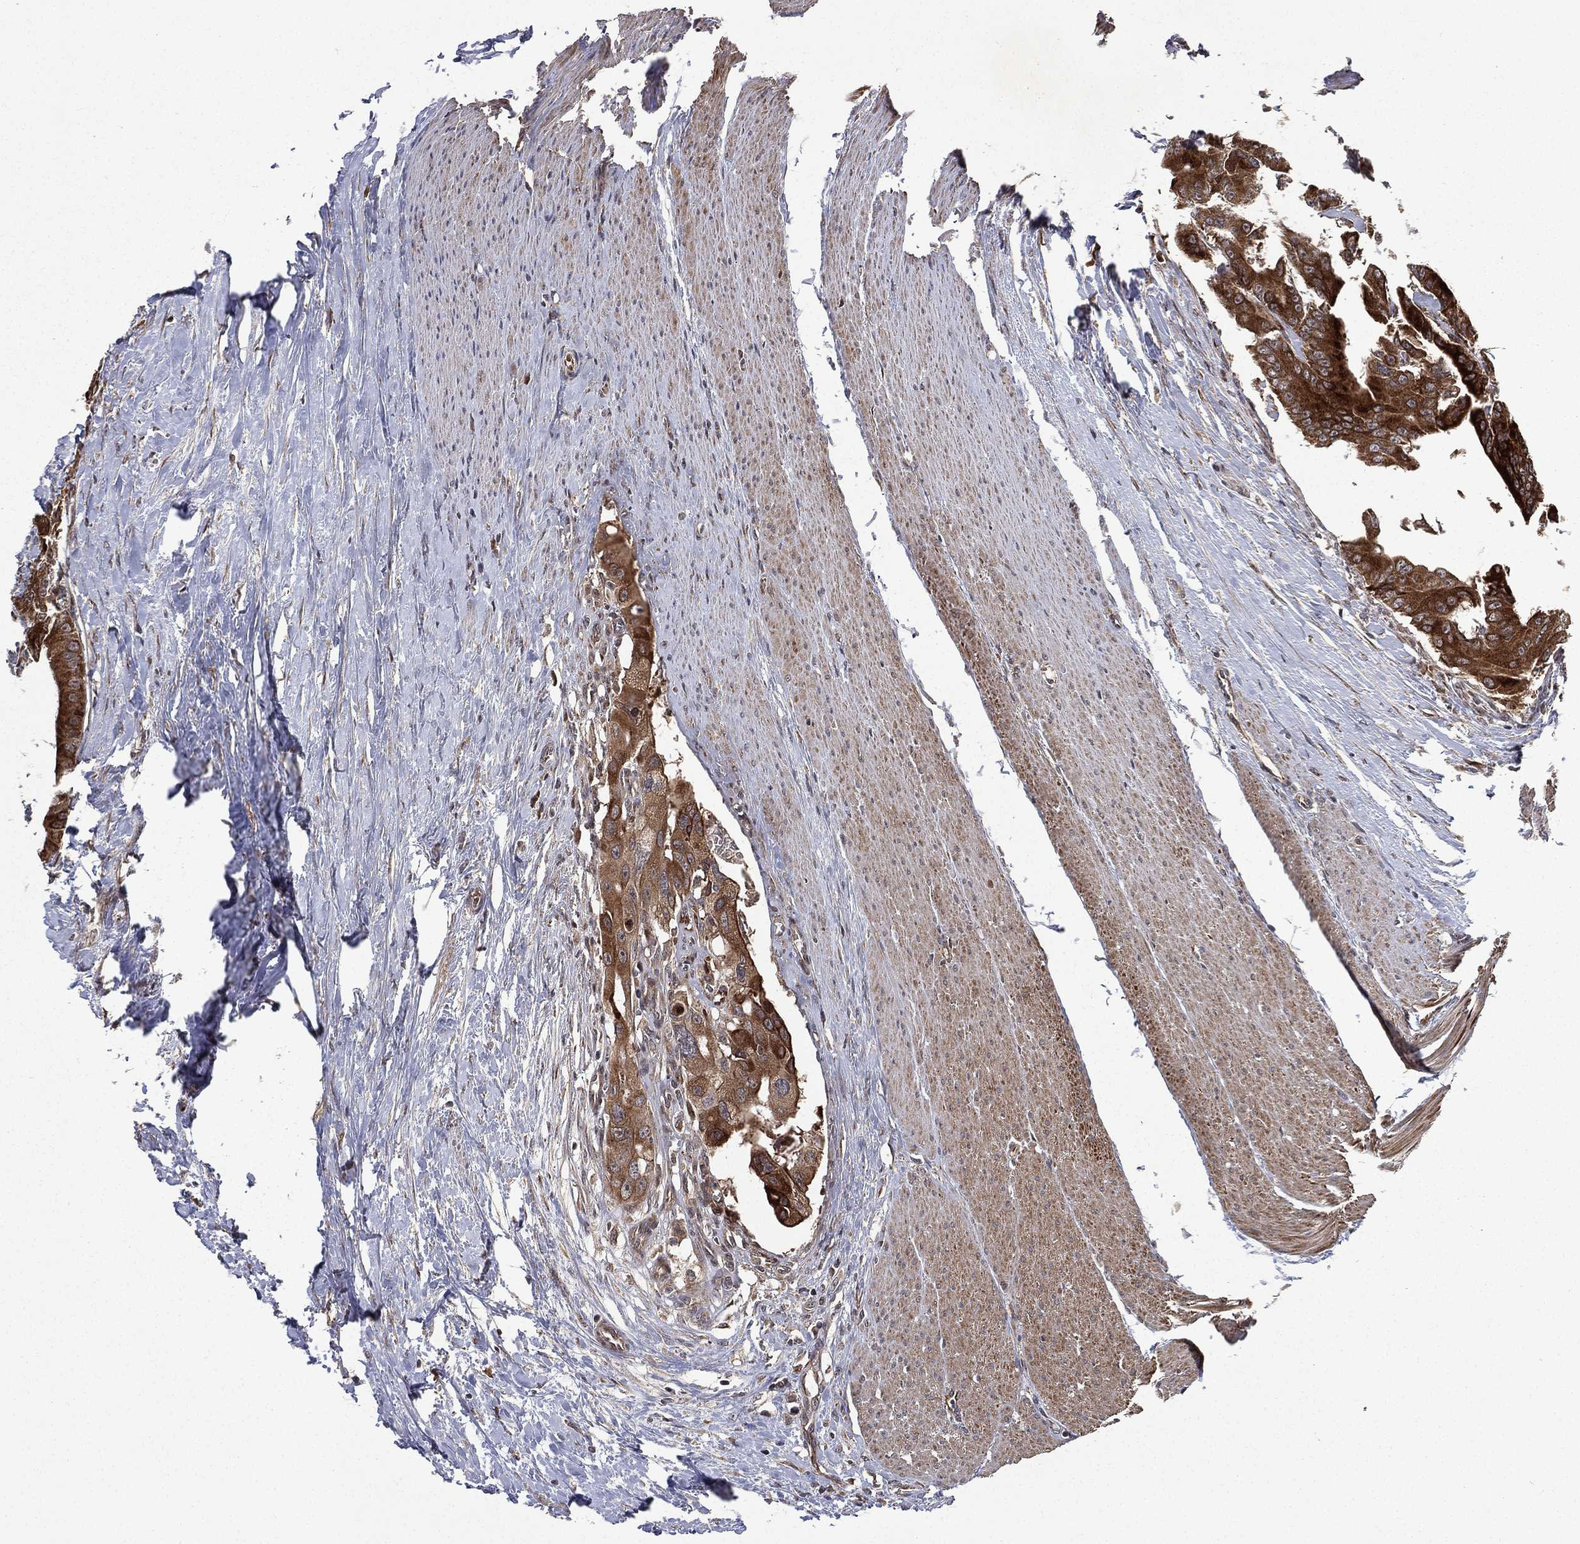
{"staining": {"intensity": "strong", "quantity": ">75%", "location": "cytoplasmic/membranous"}, "tissue": "colorectal cancer", "cell_type": "Tumor cells", "image_type": "cancer", "snomed": [{"axis": "morphology", "description": "Adenocarcinoma, NOS"}, {"axis": "topography", "description": "Rectum"}], "caption": "Strong cytoplasmic/membranous protein positivity is appreciated in approximately >75% of tumor cells in colorectal cancer (adenocarcinoma).", "gene": "RAB11FIP4", "patient": {"sex": "male", "age": 64}}